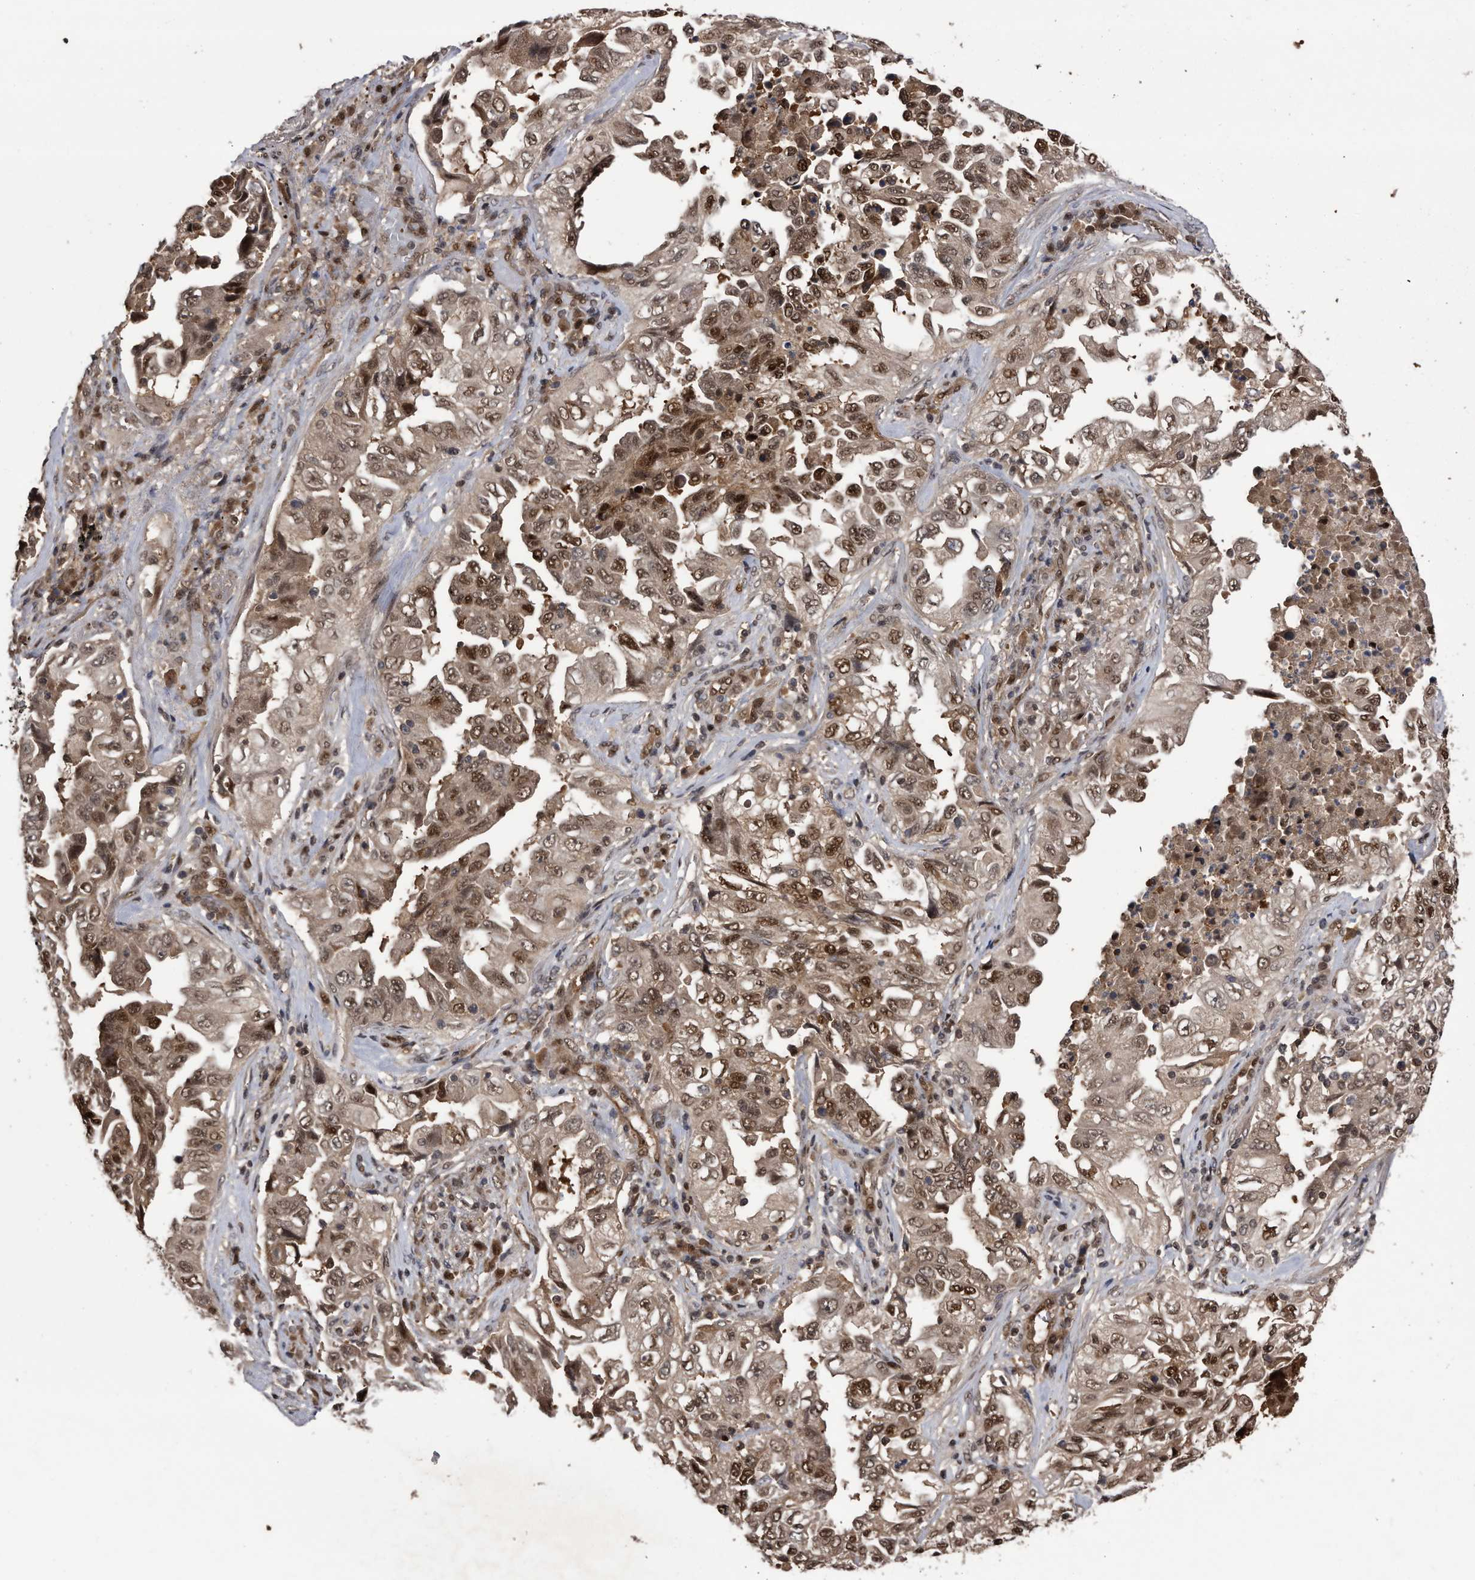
{"staining": {"intensity": "moderate", "quantity": ">75%", "location": "nuclear"}, "tissue": "lung cancer", "cell_type": "Tumor cells", "image_type": "cancer", "snomed": [{"axis": "morphology", "description": "Adenocarcinoma, NOS"}, {"axis": "topography", "description": "Lung"}], "caption": "There is medium levels of moderate nuclear positivity in tumor cells of adenocarcinoma (lung), as demonstrated by immunohistochemical staining (brown color).", "gene": "RAD23B", "patient": {"sex": "female", "age": 51}}